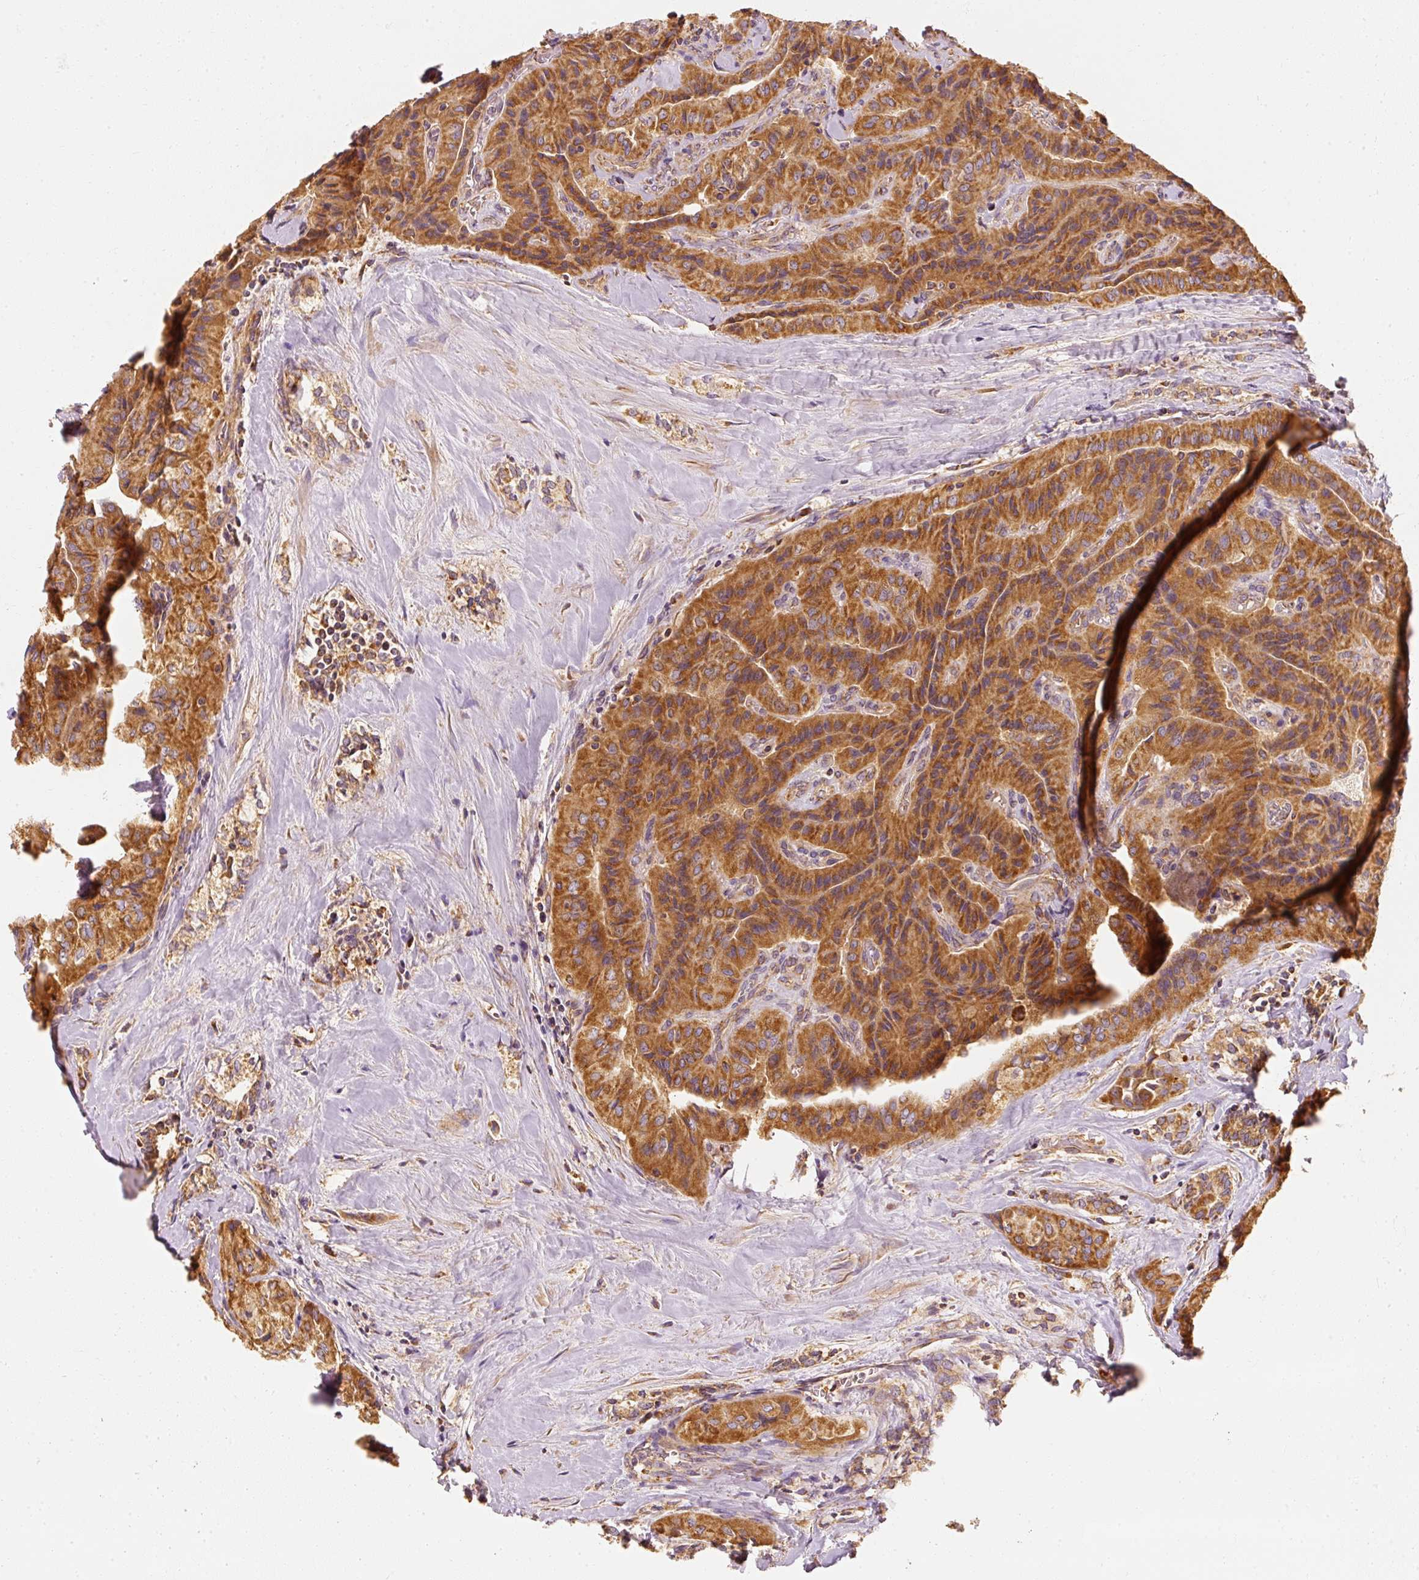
{"staining": {"intensity": "strong", "quantity": ">75%", "location": "cytoplasmic/membranous"}, "tissue": "thyroid cancer", "cell_type": "Tumor cells", "image_type": "cancer", "snomed": [{"axis": "morphology", "description": "Normal tissue, NOS"}, {"axis": "morphology", "description": "Papillary adenocarcinoma, NOS"}, {"axis": "topography", "description": "Thyroid gland"}], "caption": "High-magnification brightfield microscopy of thyroid cancer stained with DAB (3,3'-diaminobenzidine) (brown) and counterstained with hematoxylin (blue). tumor cells exhibit strong cytoplasmic/membranous positivity is seen in approximately>75% of cells.", "gene": "TOMM40", "patient": {"sex": "female", "age": 59}}